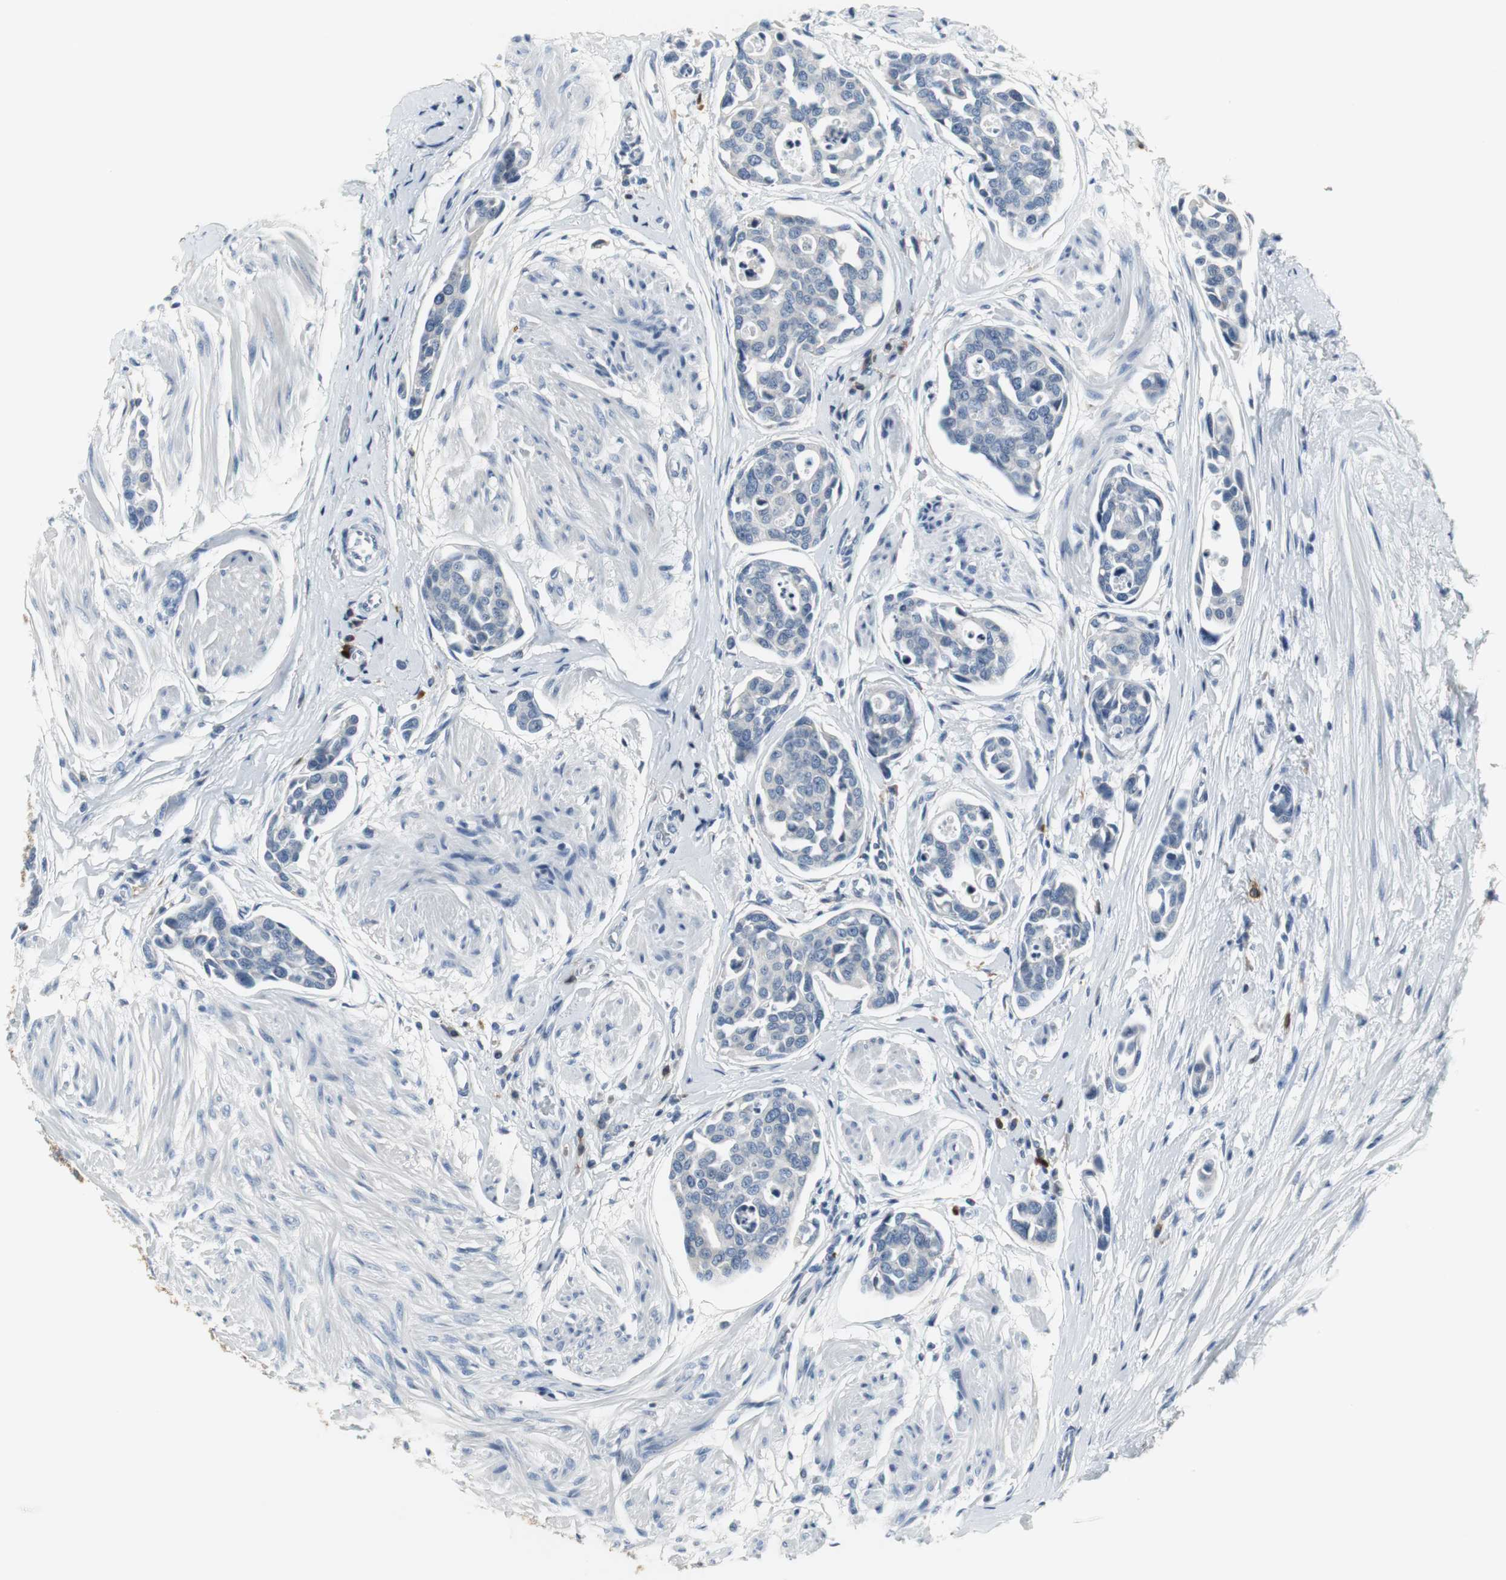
{"staining": {"intensity": "negative", "quantity": "none", "location": "none"}, "tissue": "urothelial cancer", "cell_type": "Tumor cells", "image_type": "cancer", "snomed": [{"axis": "morphology", "description": "Urothelial carcinoma, High grade"}, {"axis": "topography", "description": "Urinary bladder"}], "caption": "Immunohistochemical staining of high-grade urothelial carcinoma exhibits no significant positivity in tumor cells.", "gene": "SLC2A5", "patient": {"sex": "male", "age": 78}}